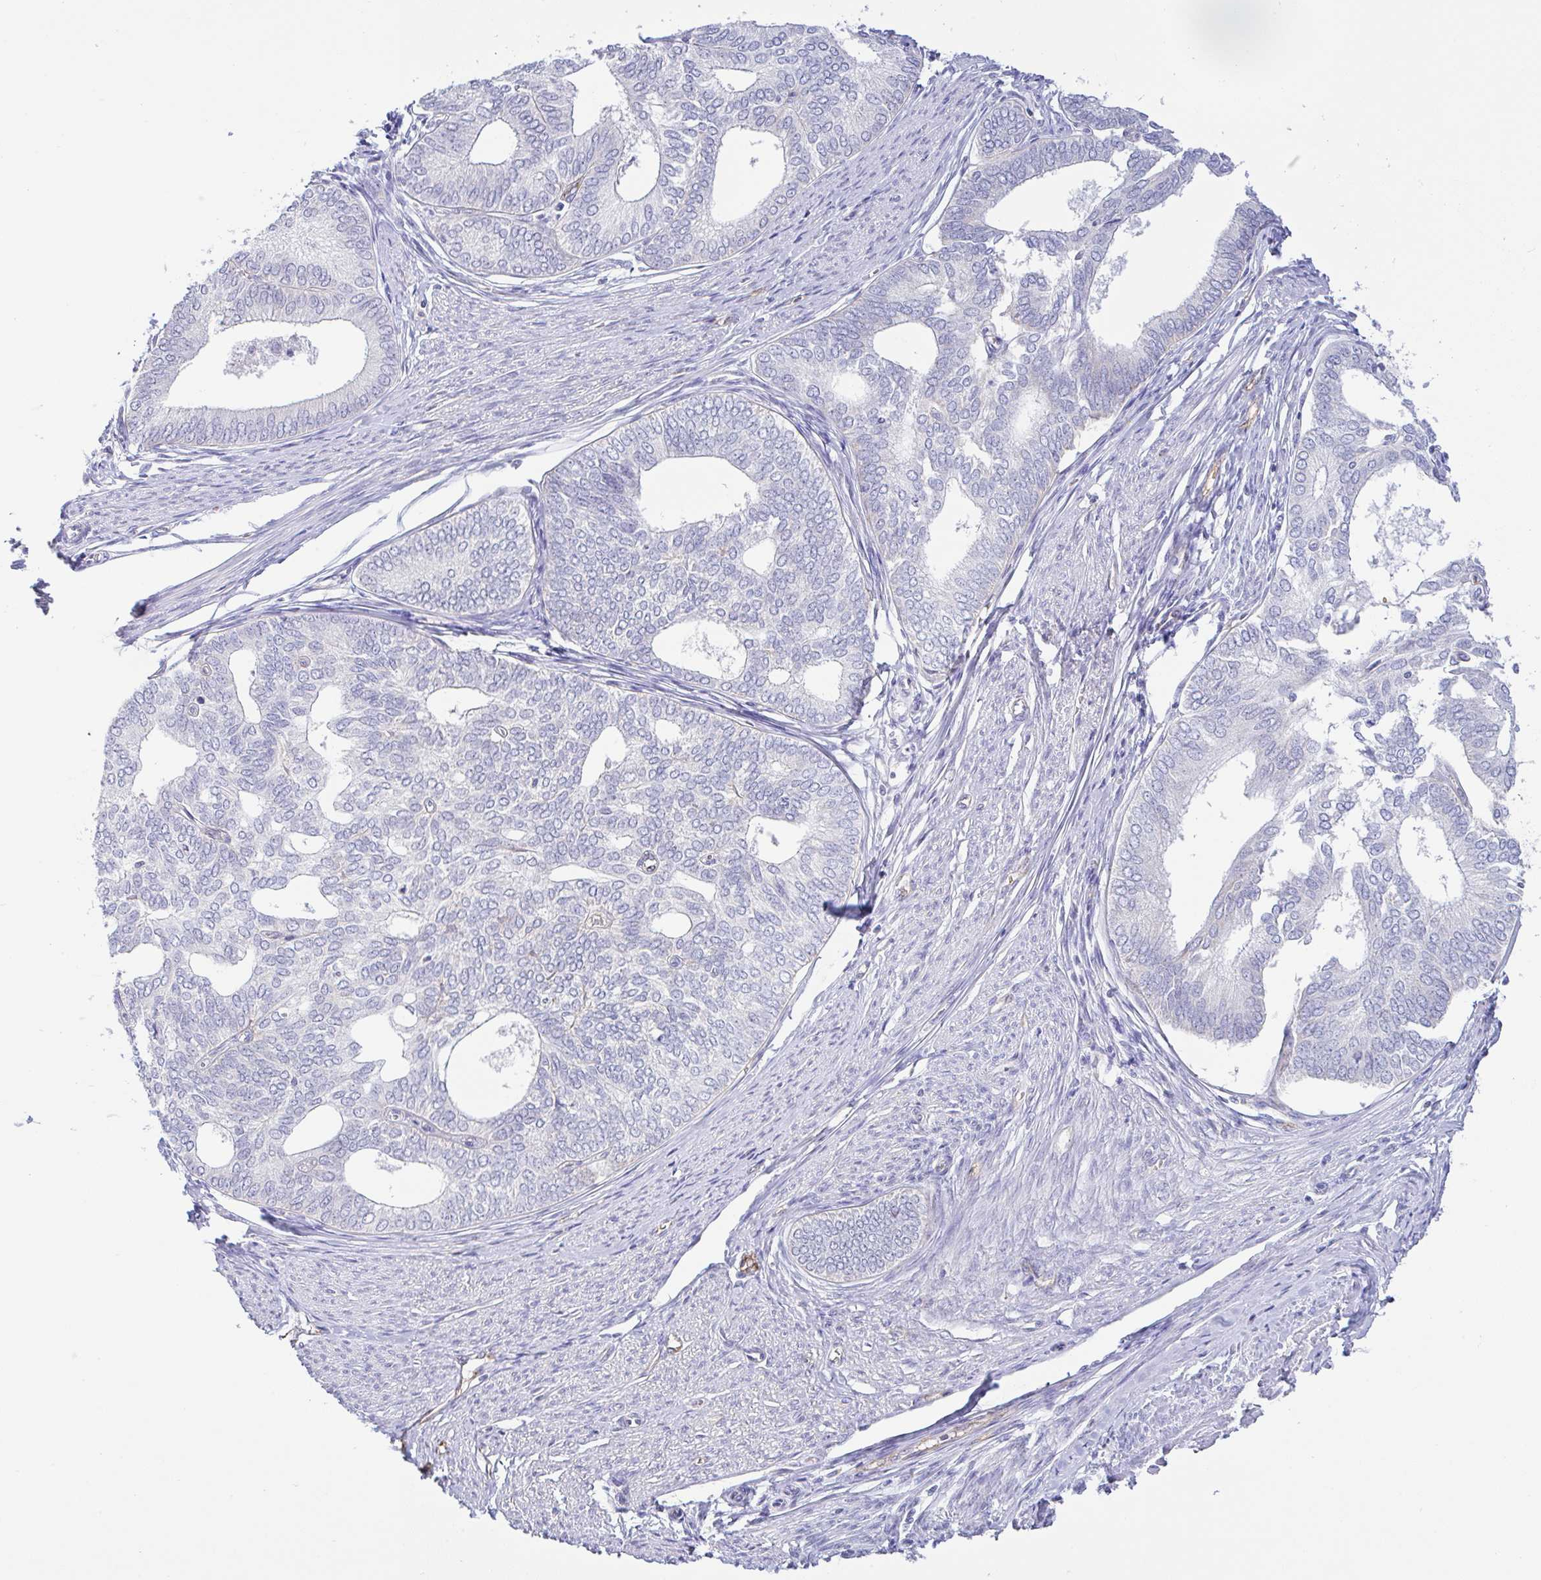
{"staining": {"intensity": "negative", "quantity": "none", "location": "none"}, "tissue": "endometrial cancer", "cell_type": "Tumor cells", "image_type": "cancer", "snomed": [{"axis": "morphology", "description": "Adenocarcinoma, NOS"}, {"axis": "topography", "description": "Endometrium"}], "caption": "IHC photomicrograph of neoplastic tissue: endometrial cancer stained with DAB shows no significant protein staining in tumor cells.", "gene": "PLCD4", "patient": {"sex": "female", "age": 75}}